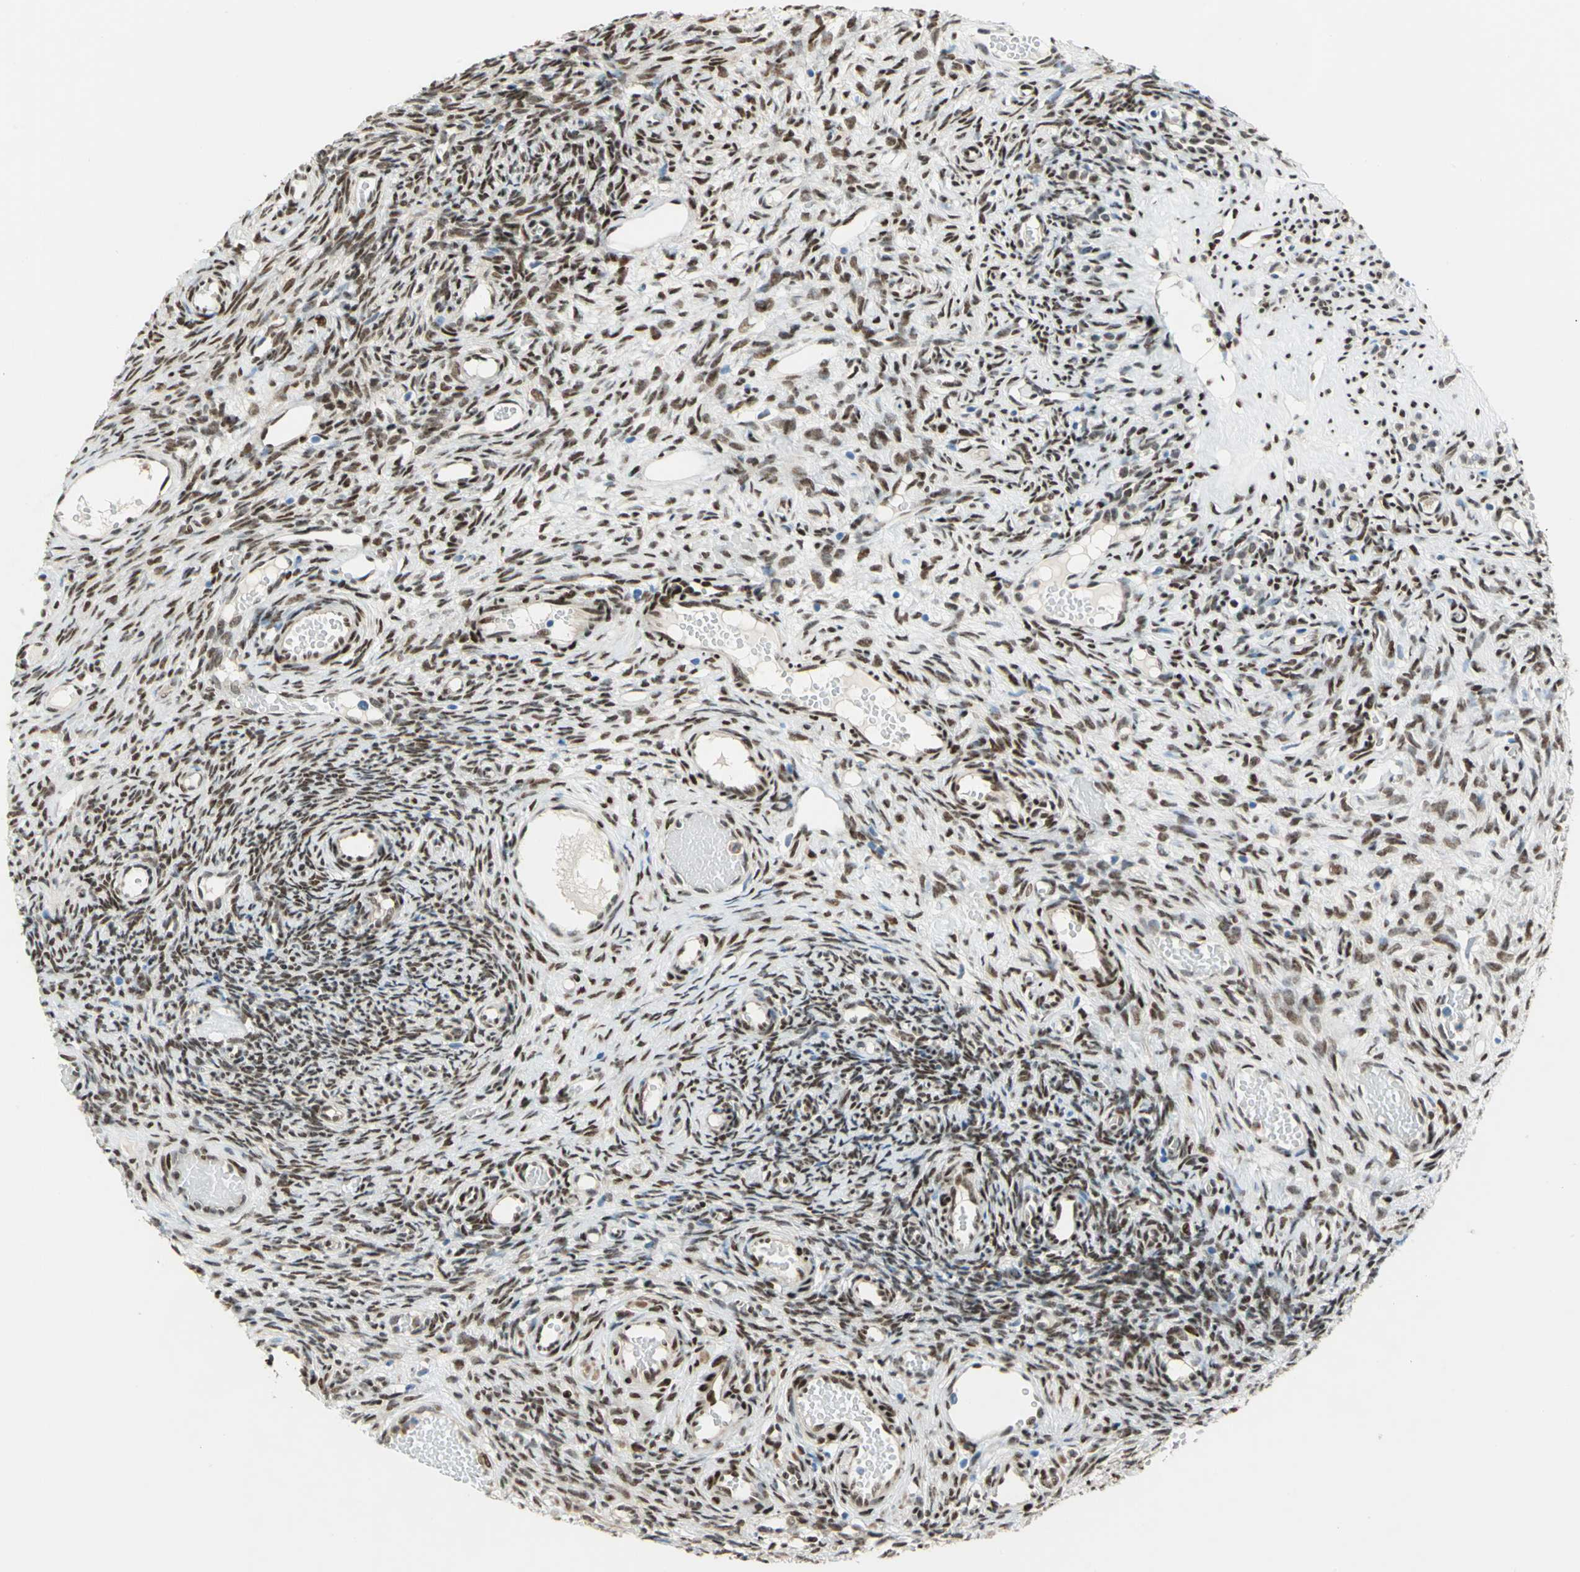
{"staining": {"intensity": "strong", "quantity": ">75%", "location": "nuclear"}, "tissue": "ovary", "cell_type": "Ovarian stroma cells", "image_type": "normal", "snomed": [{"axis": "morphology", "description": "Normal tissue, NOS"}, {"axis": "topography", "description": "Ovary"}], "caption": "A photomicrograph of human ovary stained for a protein exhibits strong nuclear brown staining in ovarian stroma cells. (brown staining indicates protein expression, while blue staining denotes nuclei).", "gene": "RBFOX2", "patient": {"sex": "female", "age": 35}}